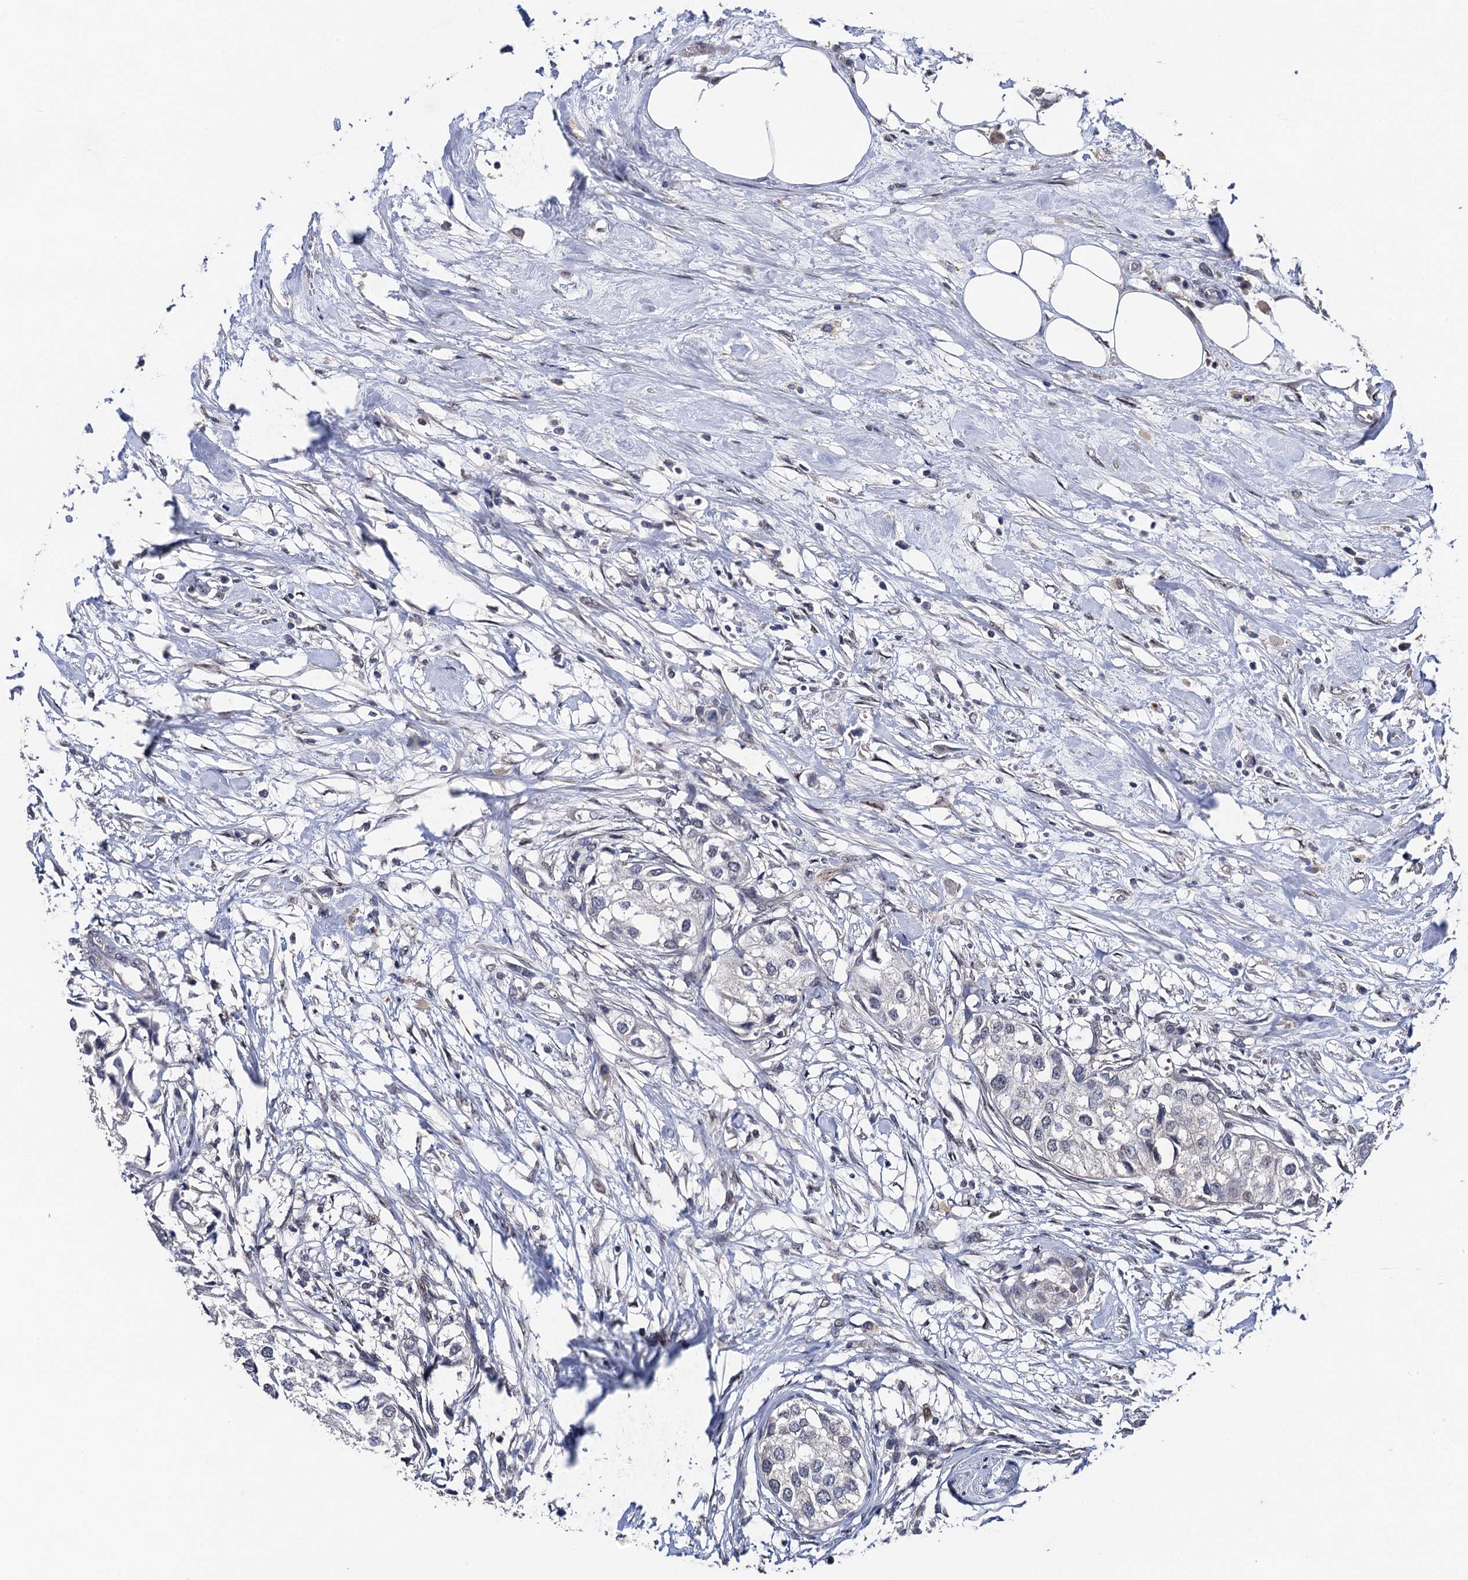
{"staining": {"intensity": "negative", "quantity": "none", "location": "none"}, "tissue": "urothelial cancer", "cell_type": "Tumor cells", "image_type": "cancer", "snomed": [{"axis": "morphology", "description": "Urothelial carcinoma, High grade"}, {"axis": "topography", "description": "Urinary bladder"}], "caption": "This is an immunohistochemistry micrograph of human high-grade urothelial carcinoma. There is no staining in tumor cells.", "gene": "PPTC7", "patient": {"sex": "male", "age": 64}}